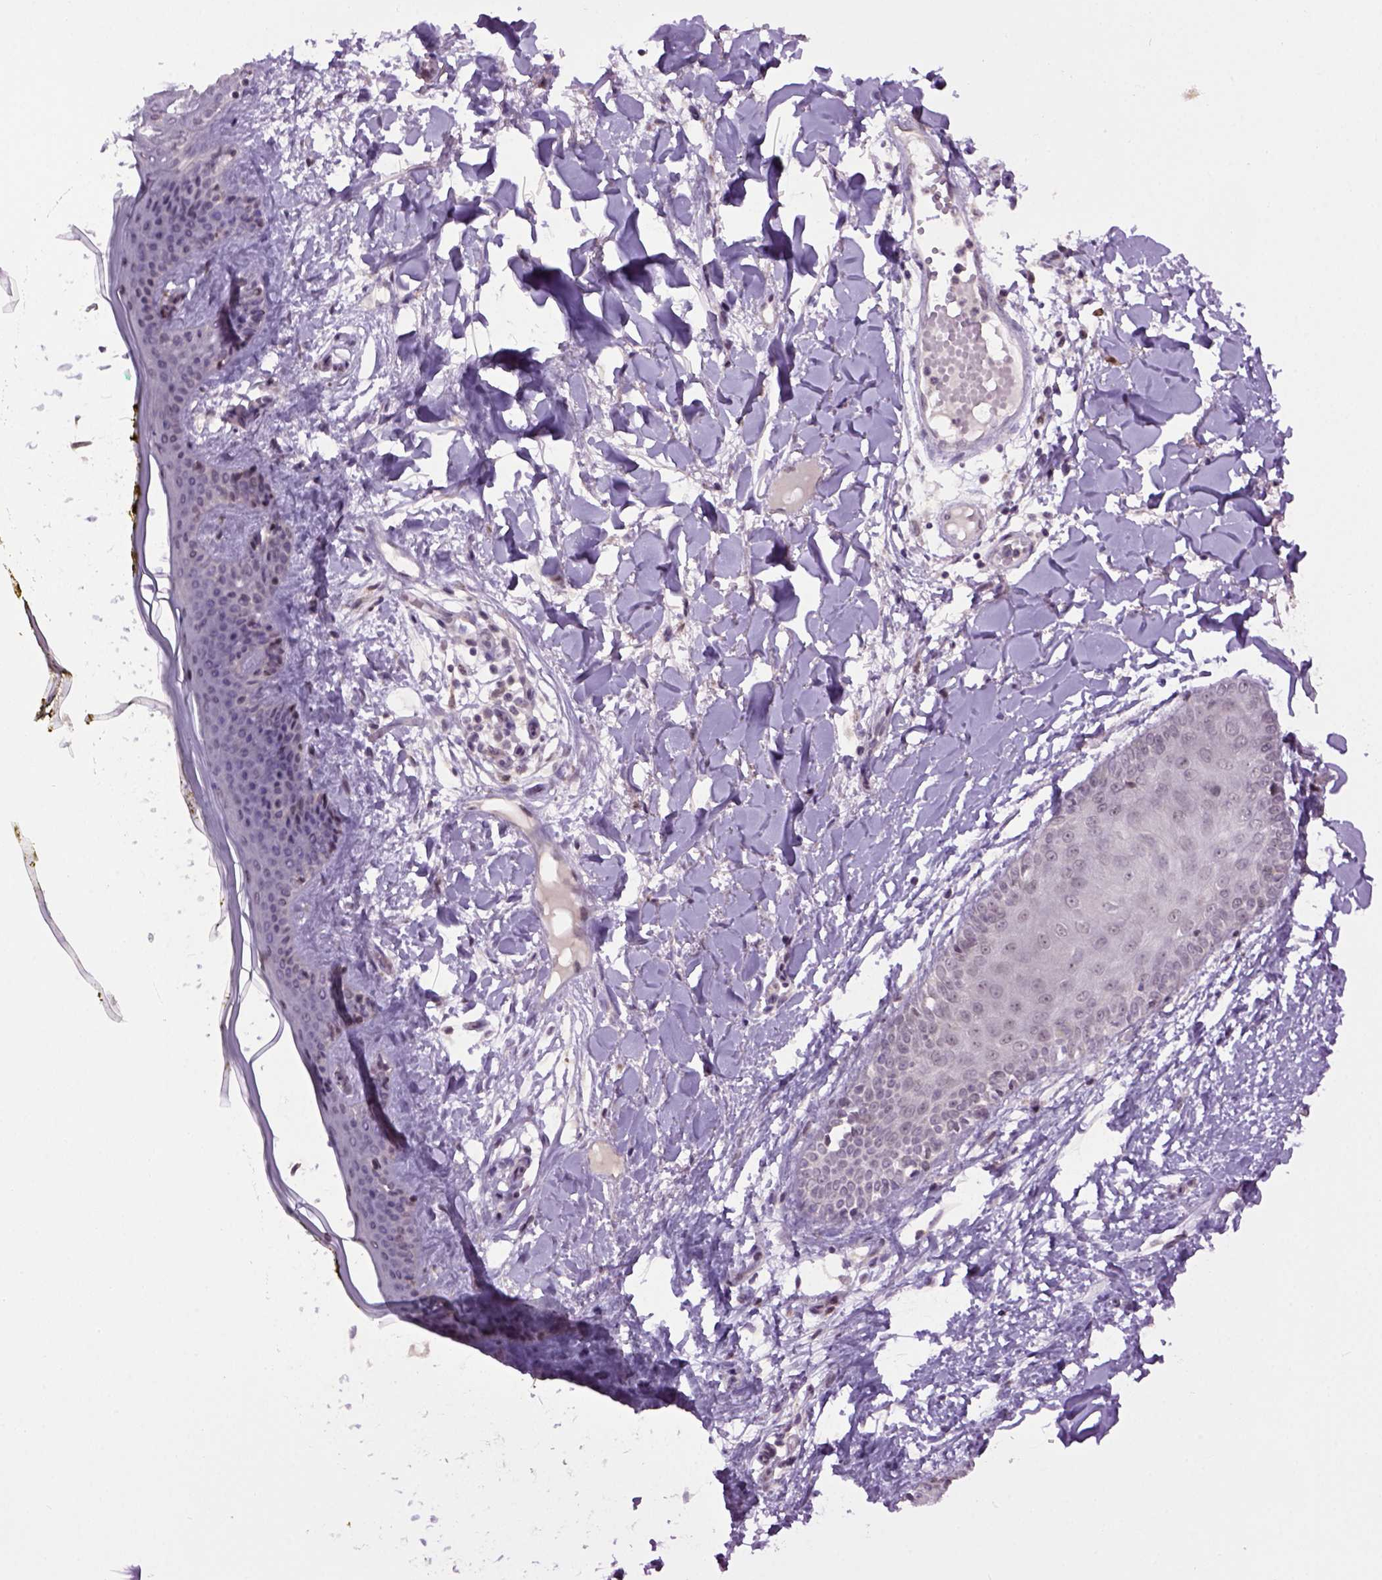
{"staining": {"intensity": "negative", "quantity": "none", "location": "none"}, "tissue": "skin", "cell_type": "Fibroblasts", "image_type": "normal", "snomed": [{"axis": "morphology", "description": "Normal tissue, NOS"}, {"axis": "topography", "description": "Skin"}], "caption": "IHC histopathology image of normal skin: skin stained with DAB (3,3'-diaminobenzidine) reveals no significant protein expression in fibroblasts.", "gene": "RAB43", "patient": {"sex": "female", "age": 34}}